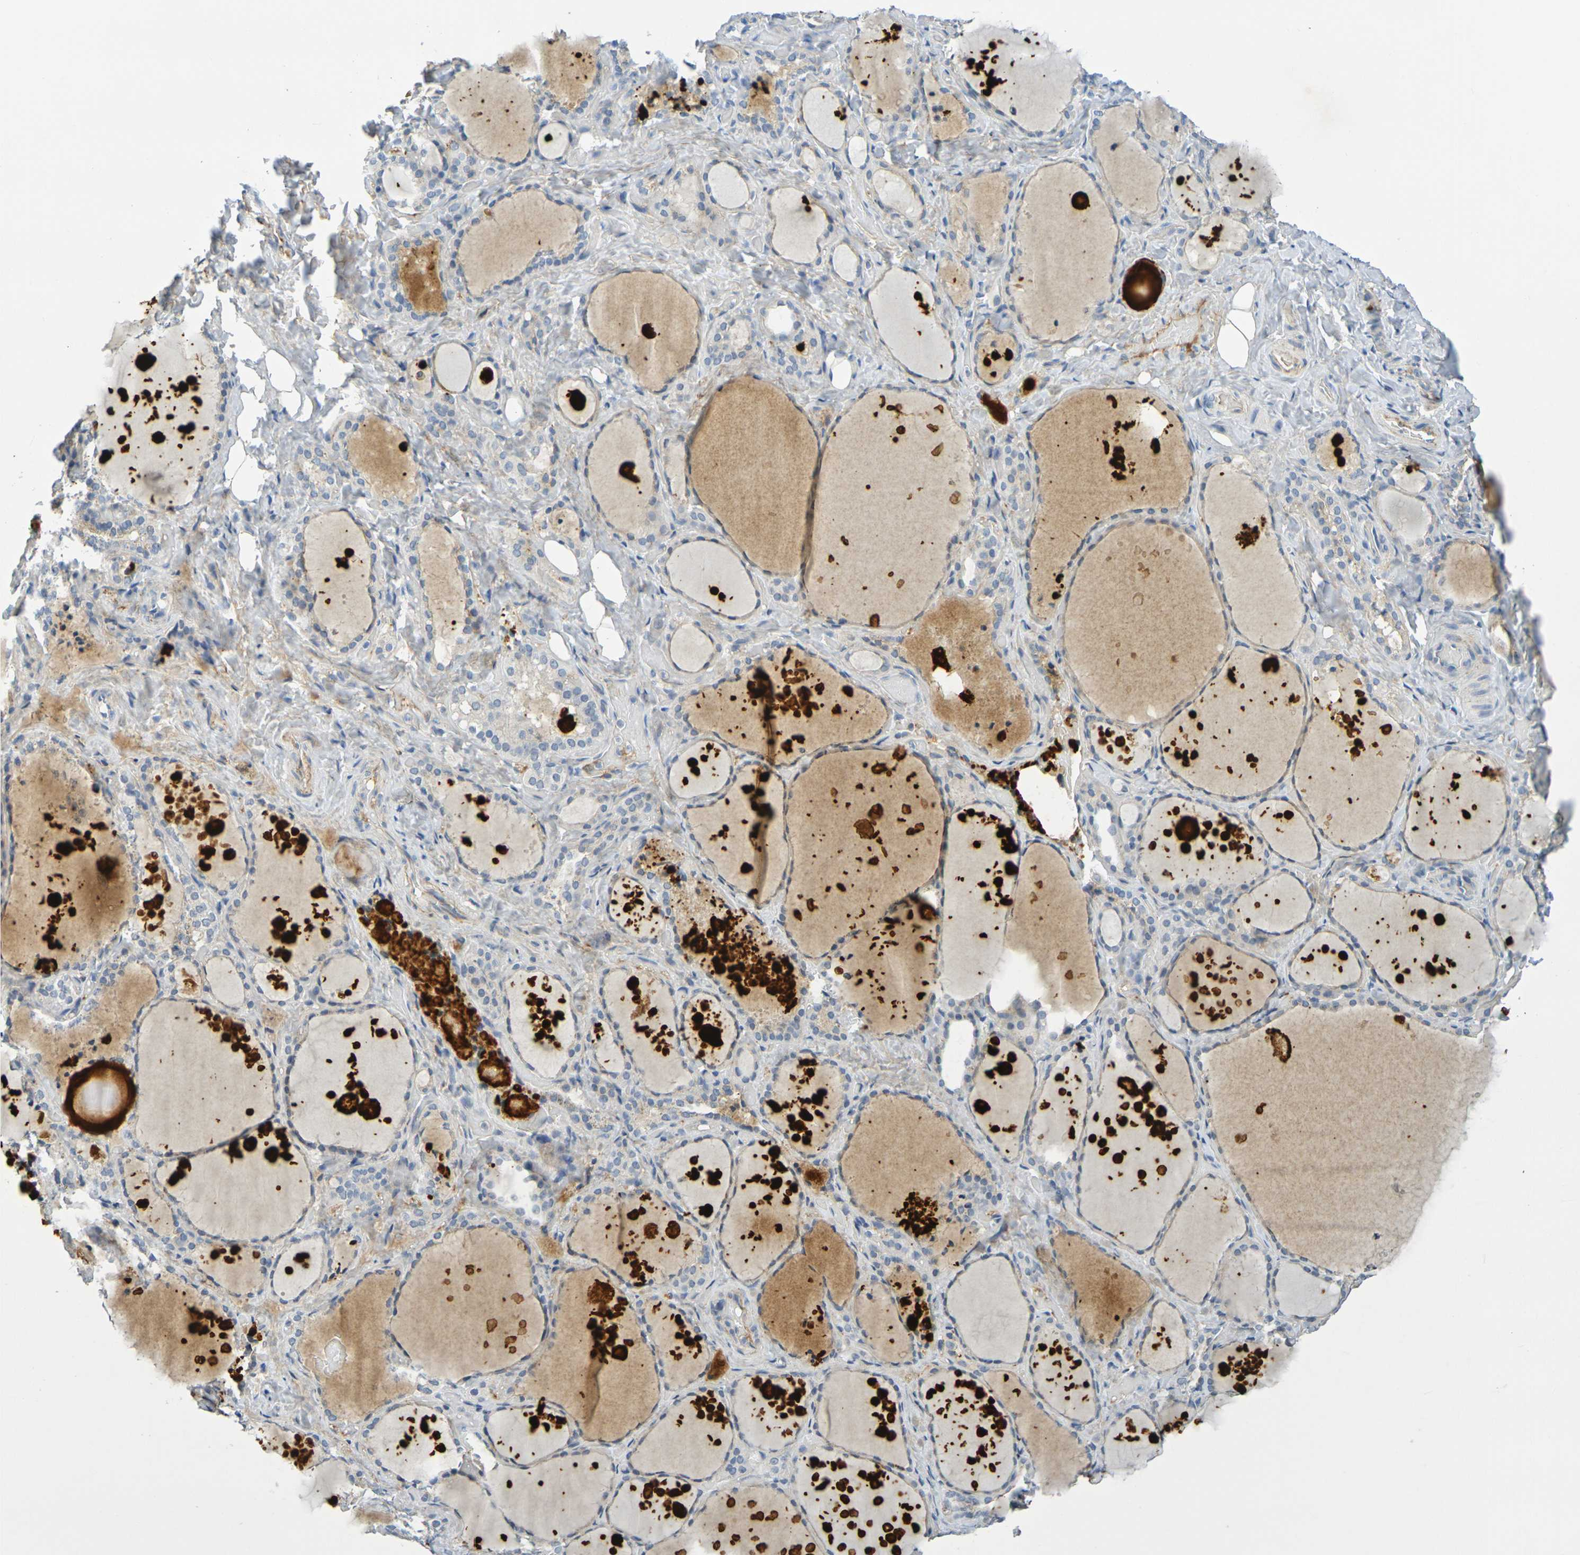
{"staining": {"intensity": "weak", "quantity": "25%-75%", "location": "cytoplasmic/membranous"}, "tissue": "thyroid gland", "cell_type": "Glandular cells", "image_type": "normal", "snomed": [{"axis": "morphology", "description": "Normal tissue, NOS"}, {"axis": "topography", "description": "Thyroid gland"}], "caption": "A photomicrograph showing weak cytoplasmic/membranous staining in approximately 25%-75% of glandular cells in unremarkable thyroid gland, as visualized by brown immunohistochemical staining.", "gene": "IL10", "patient": {"sex": "female", "age": 44}}